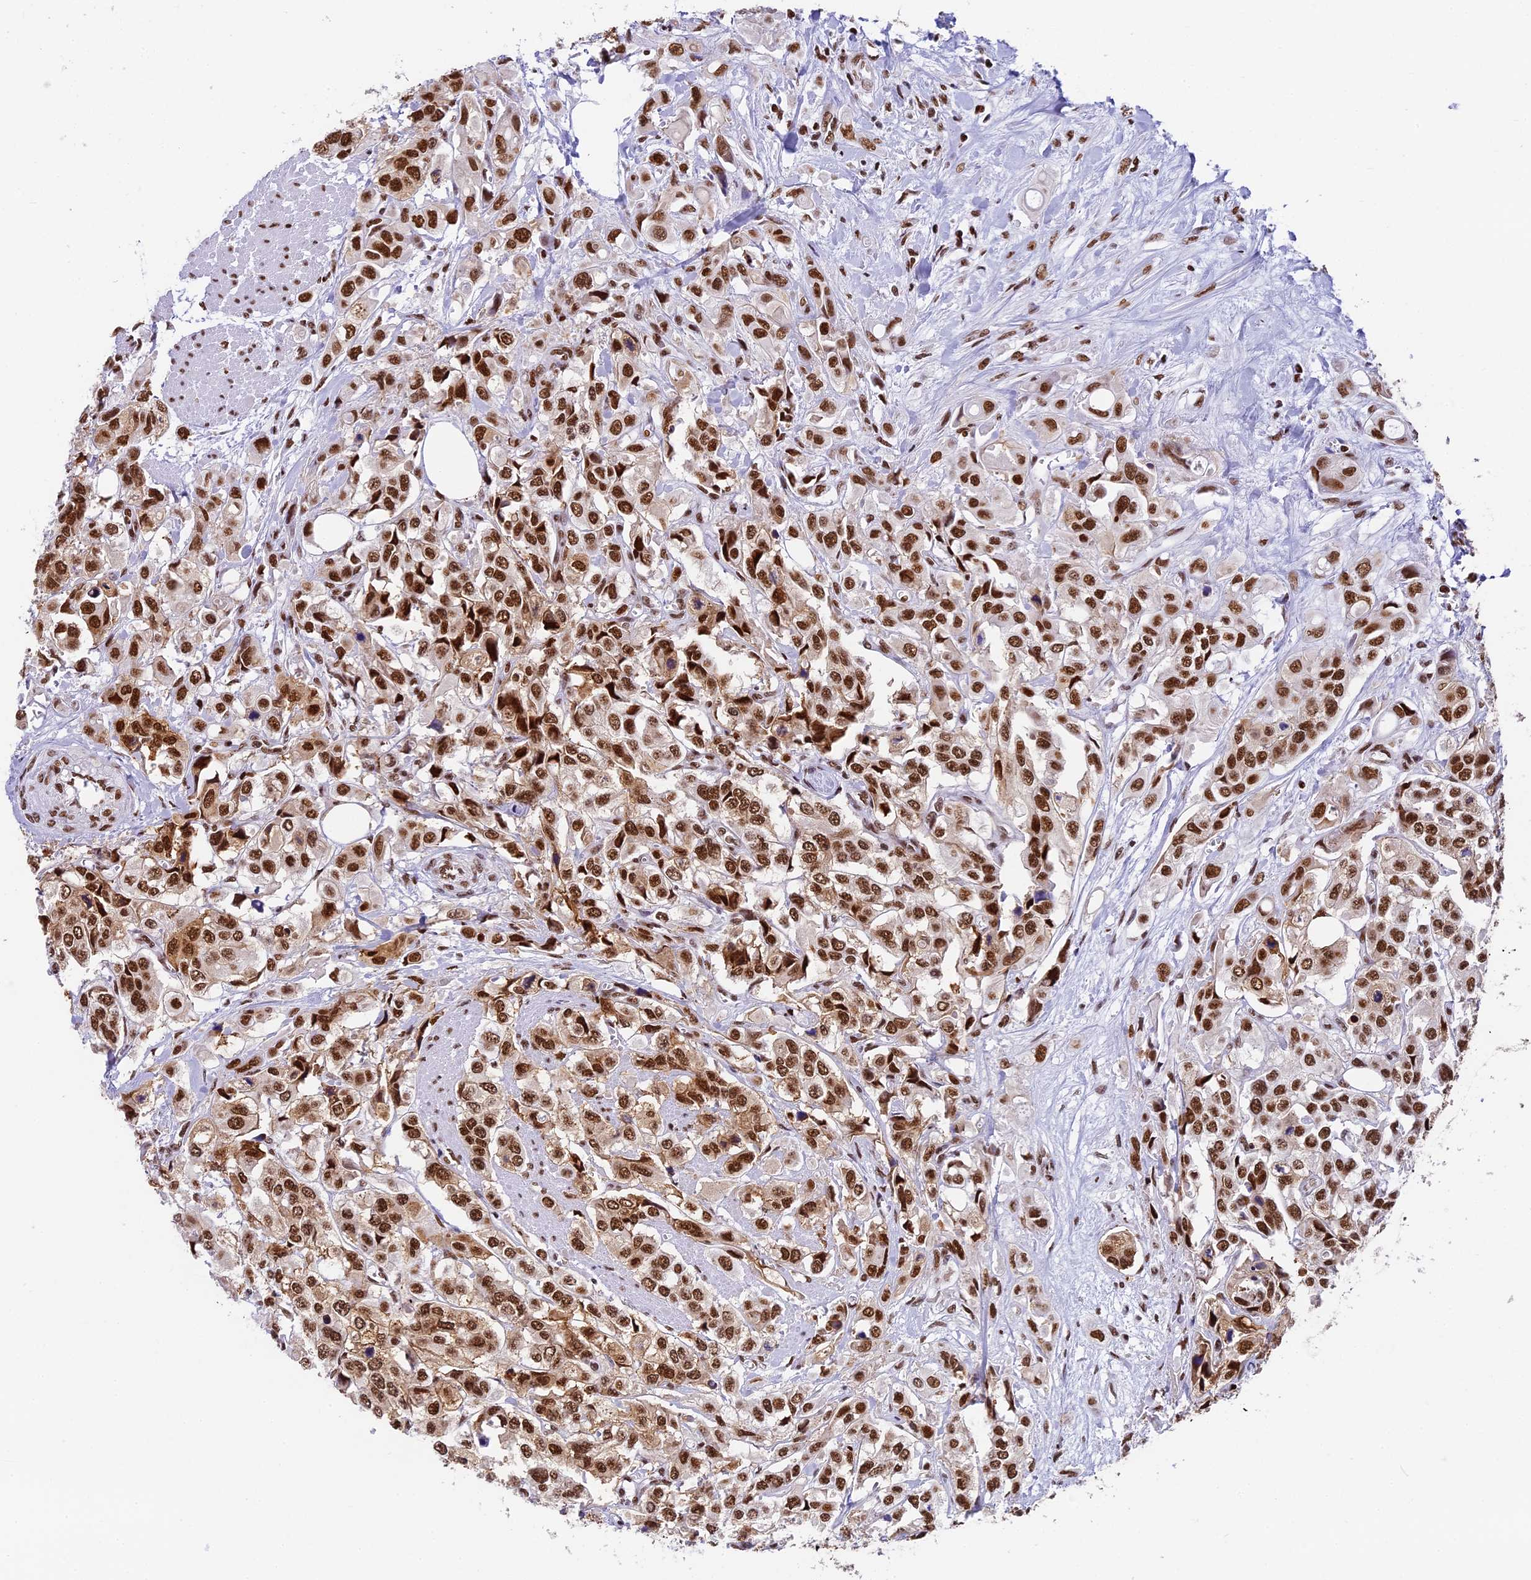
{"staining": {"intensity": "strong", "quantity": ">75%", "location": "nuclear"}, "tissue": "urothelial cancer", "cell_type": "Tumor cells", "image_type": "cancer", "snomed": [{"axis": "morphology", "description": "Urothelial carcinoma, High grade"}, {"axis": "topography", "description": "Urinary bladder"}], "caption": "High-magnification brightfield microscopy of high-grade urothelial carcinoma stained with DAB (brown) and counterstained with hematoxylin (blue). tumor cells exhibit strong nuclear expression is appreciated in about>75% of cells. (DAB = brown stain, brightfield microscopy at high magnification).", "gene": "SBNO1", "patient": {"sex": "male", "age": 67}}